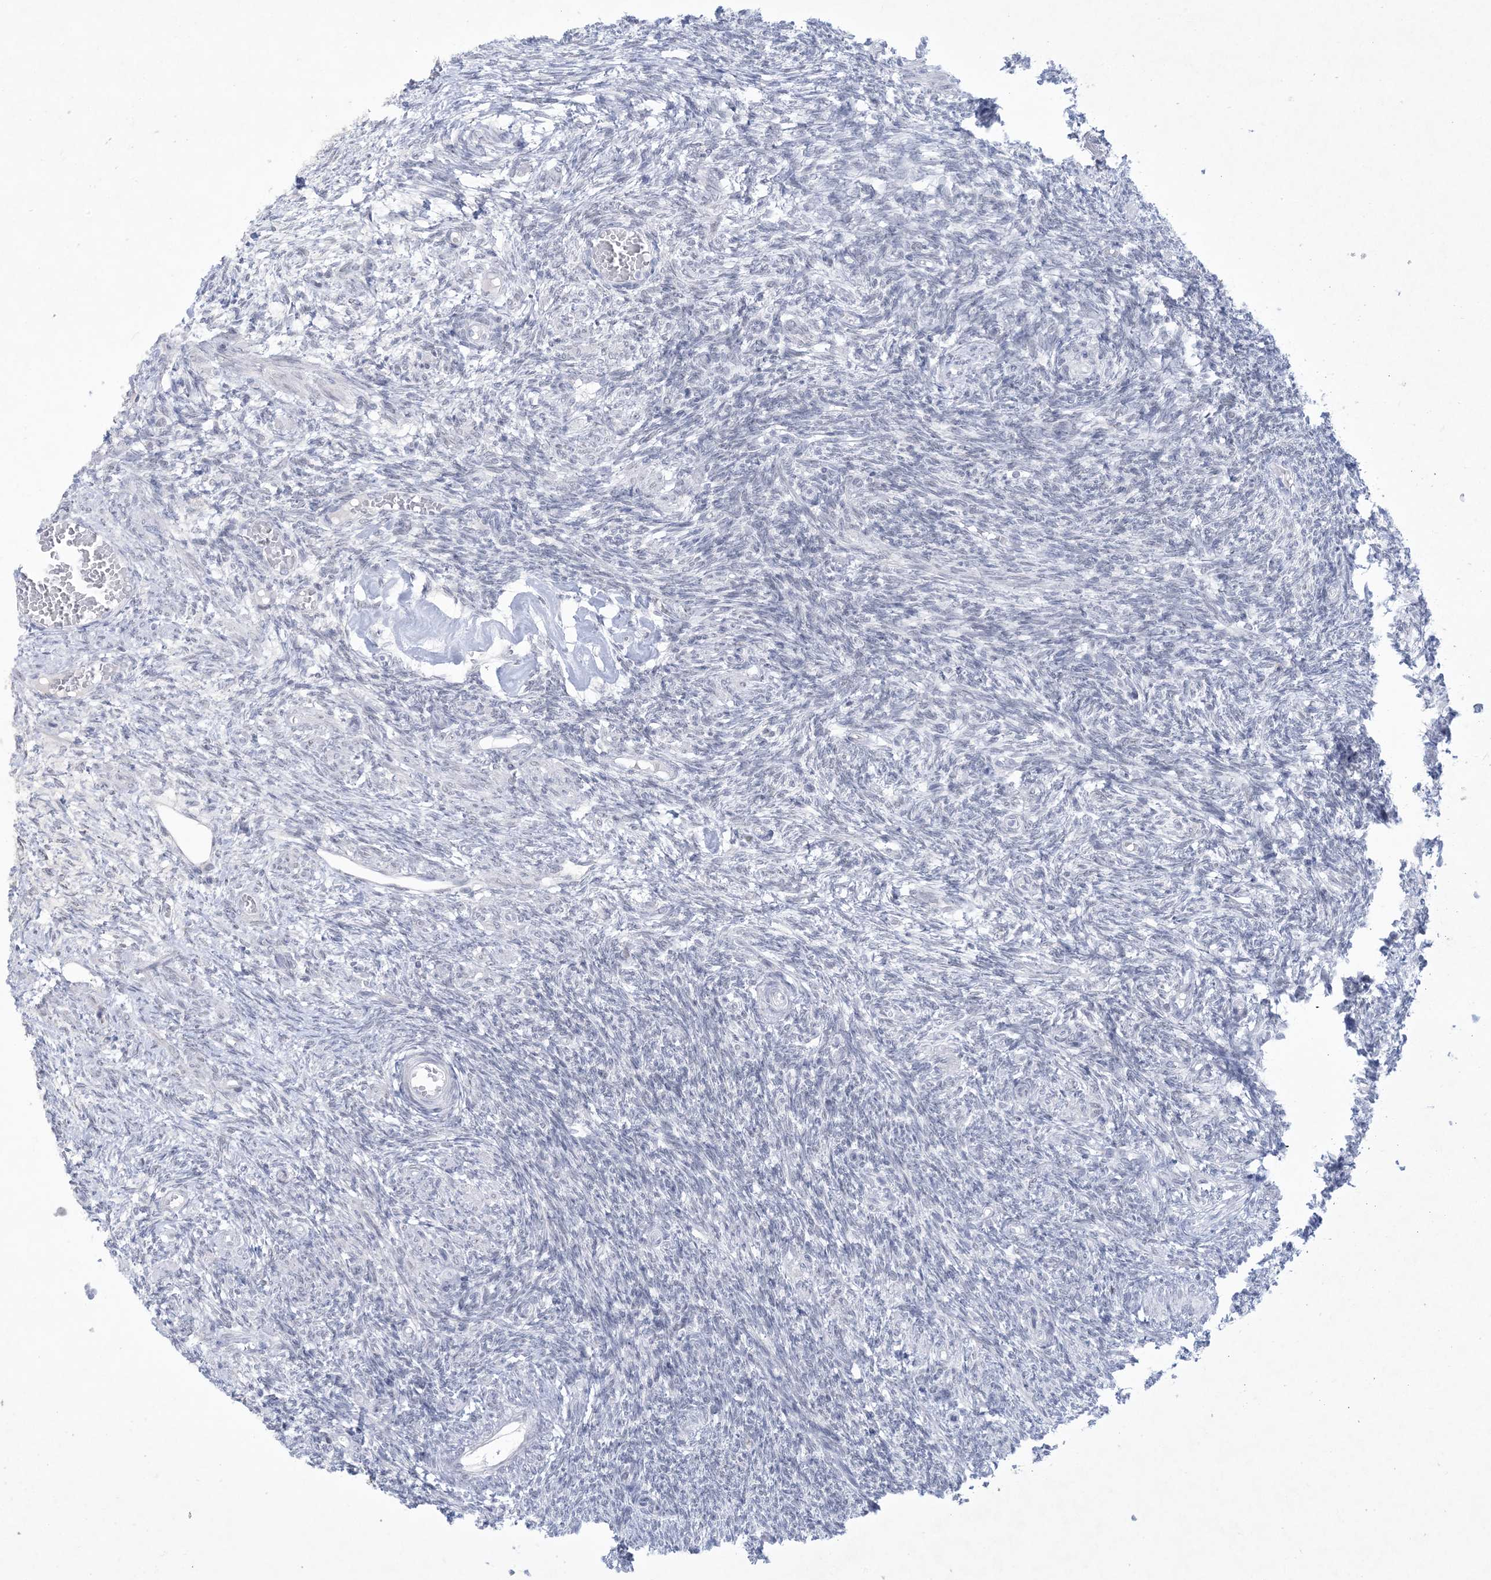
{"staining": {"intensity": "negative", "quantity": "none", "location": "none"}, "tissue": "ovary", "cell_type": "Ovarian stroma cells", "image_type": "normal", "snomed": [{"axis": "morphology", "description": "Normal tissue, NOS"}, {"axis": "topography", "description": "Ovary"}], "caption": "High power microscopy image of an immunohistochemistry image of benign ovary, revealing no significant expression in ovarian stroma cells. (Immunohistochemistry (ihc), brightfield microscopy, high magnification).", "gene": "HOMEZ", "patient": {"sex": "female", "age": 27}}